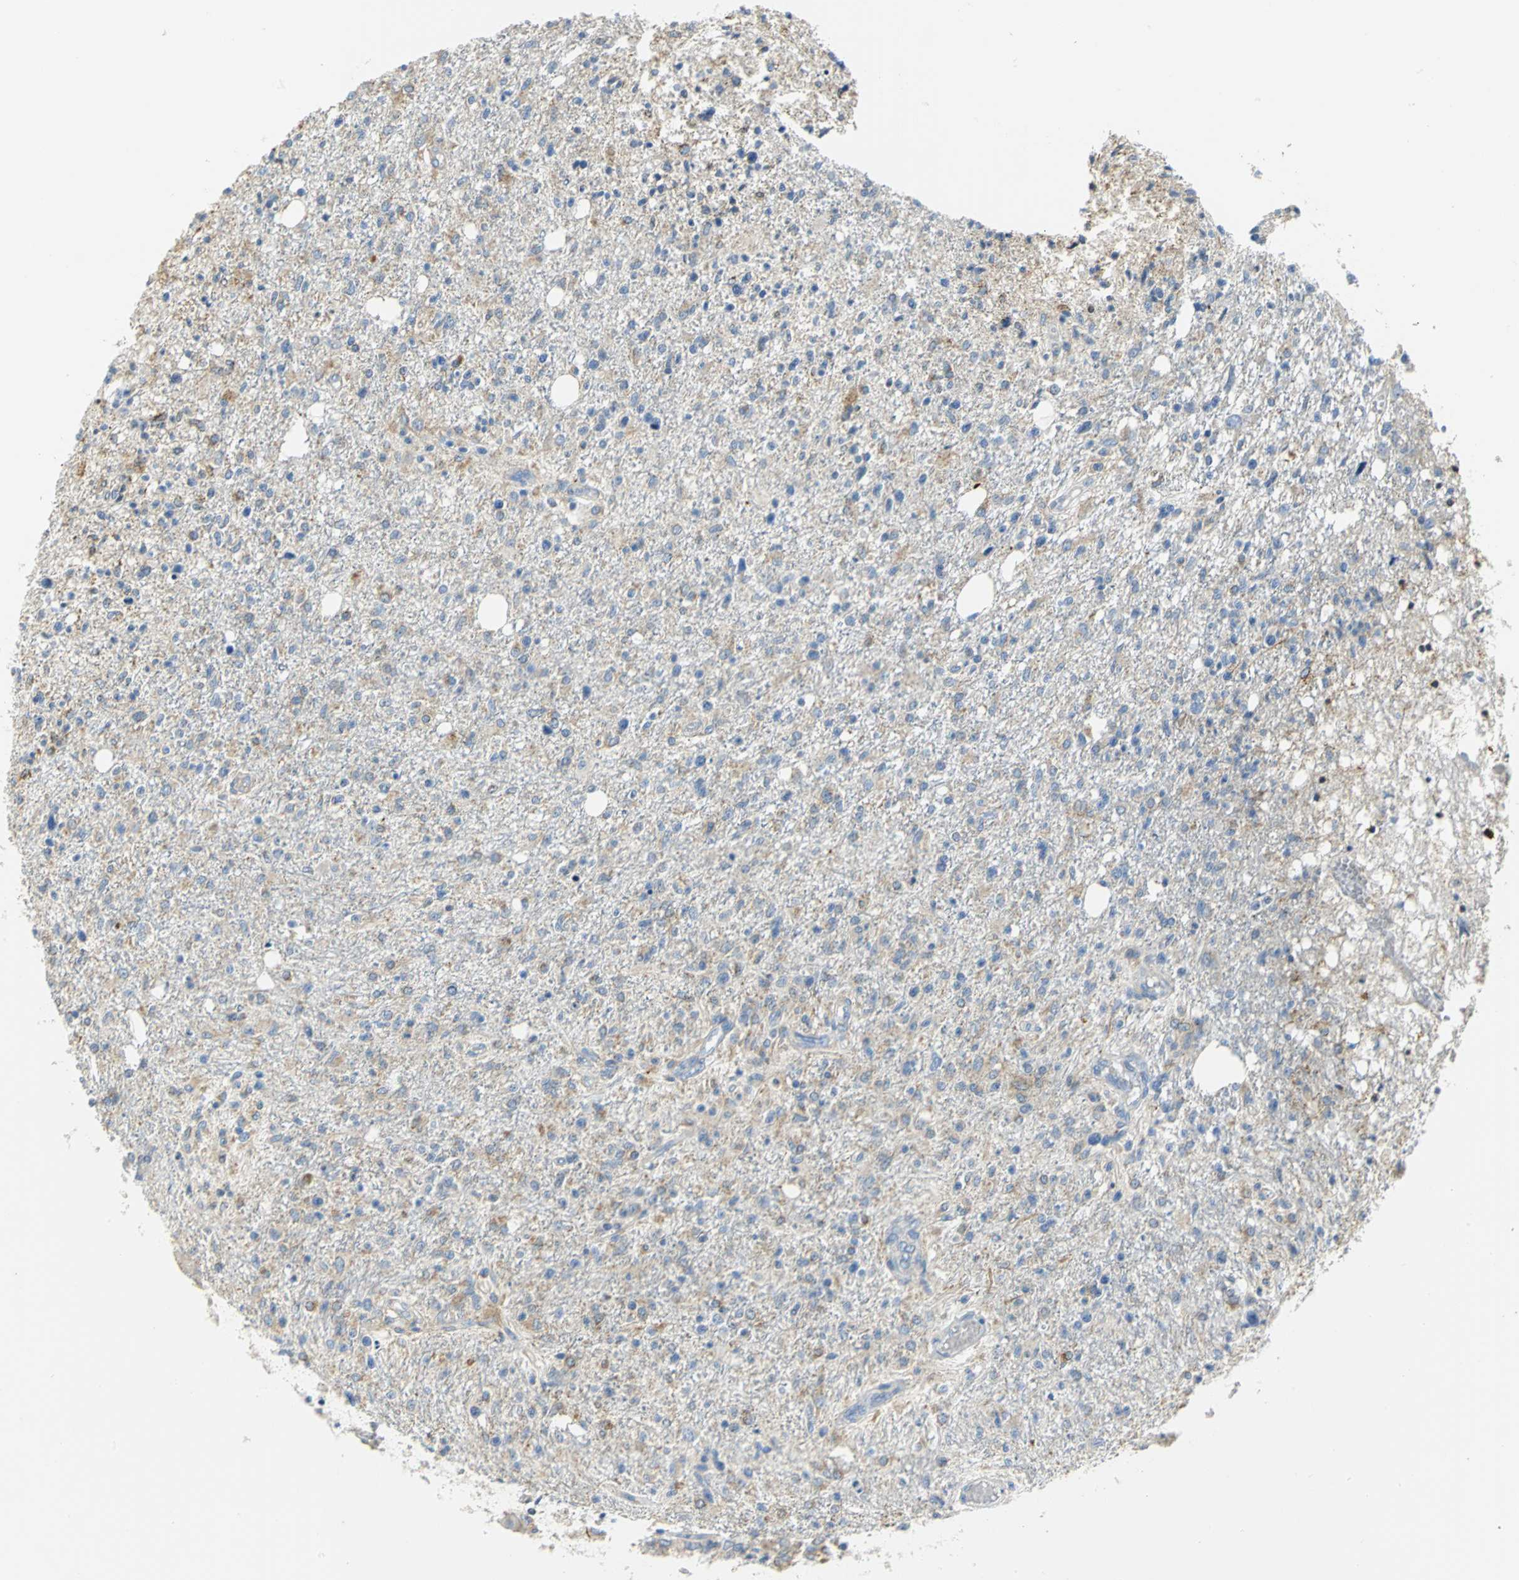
{"staining": {"intensity": "negative", "quantity": "none", "location": "none"}, "tissue": "glioma", "cell_type": "Tumor cells", "image_type": "cancer", "snomed": [{"axis": "morphology", "description": "Glioma, malignant, High grade"}, {"axis": "topography", "description": "Cerebral cortex"}], "caption": "DAB (3,3'-diaminobenzidine) immunohistochemical staining of human malignant glioma (high-grade) displays no significant expression in tumor cells.", "gene": "GNRH2", "patient": {"sex": "male", "age": 76}}